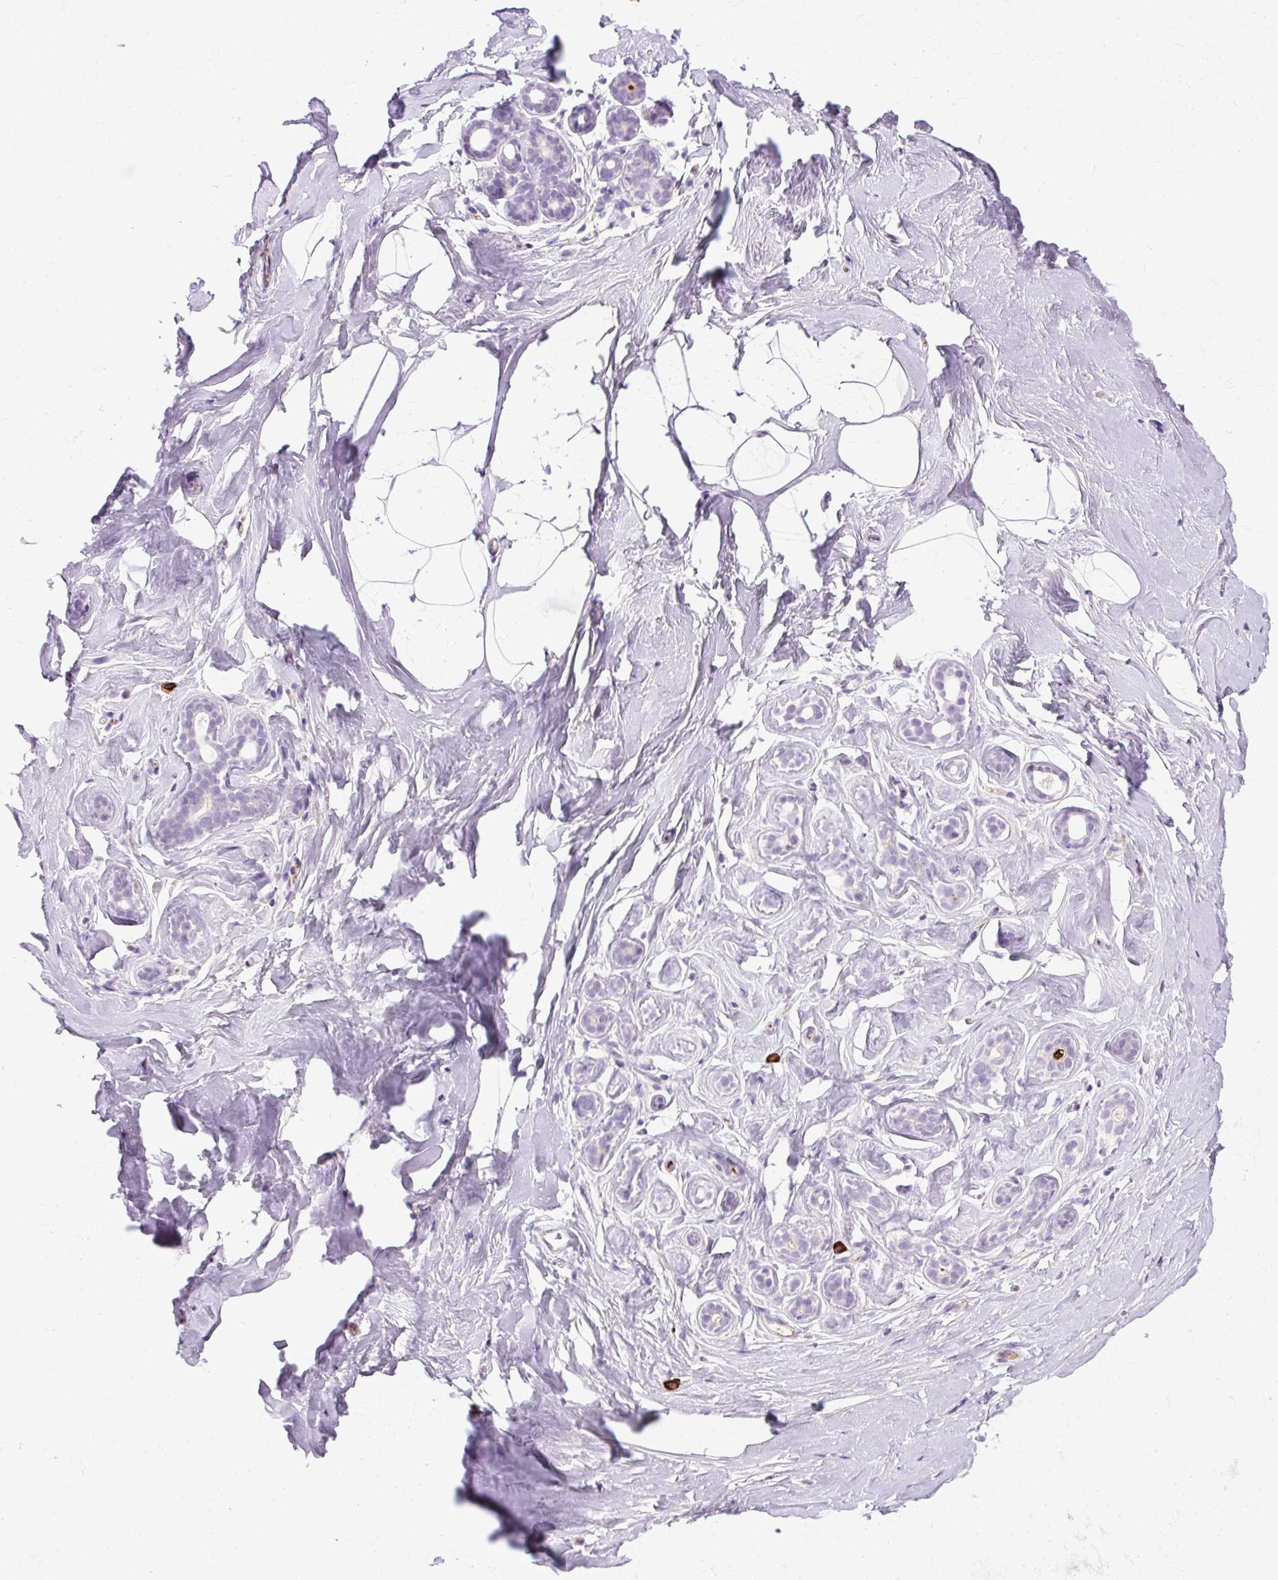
{"staining": {"intensity": "negative", "quantity": "none", "location": "none"}, "tissue": "breast", "cell_type": "Adipocytes", "image_type": "normal", "snomed": [{"axis": "morphology", "description": "Normal tissue, NOS"}, {"axis": "topography", "description": "Breast"}], "caption": "Adipocytes are negative for brown protein staining in benign breast. The staining is performed using DAB (3,3'-diaminobenzidine) brown chromogen with nuclei counter-stained in using hematoxylin.", "gene": "ARRDC2", "patient": {"sex": "female", "age": 32}}